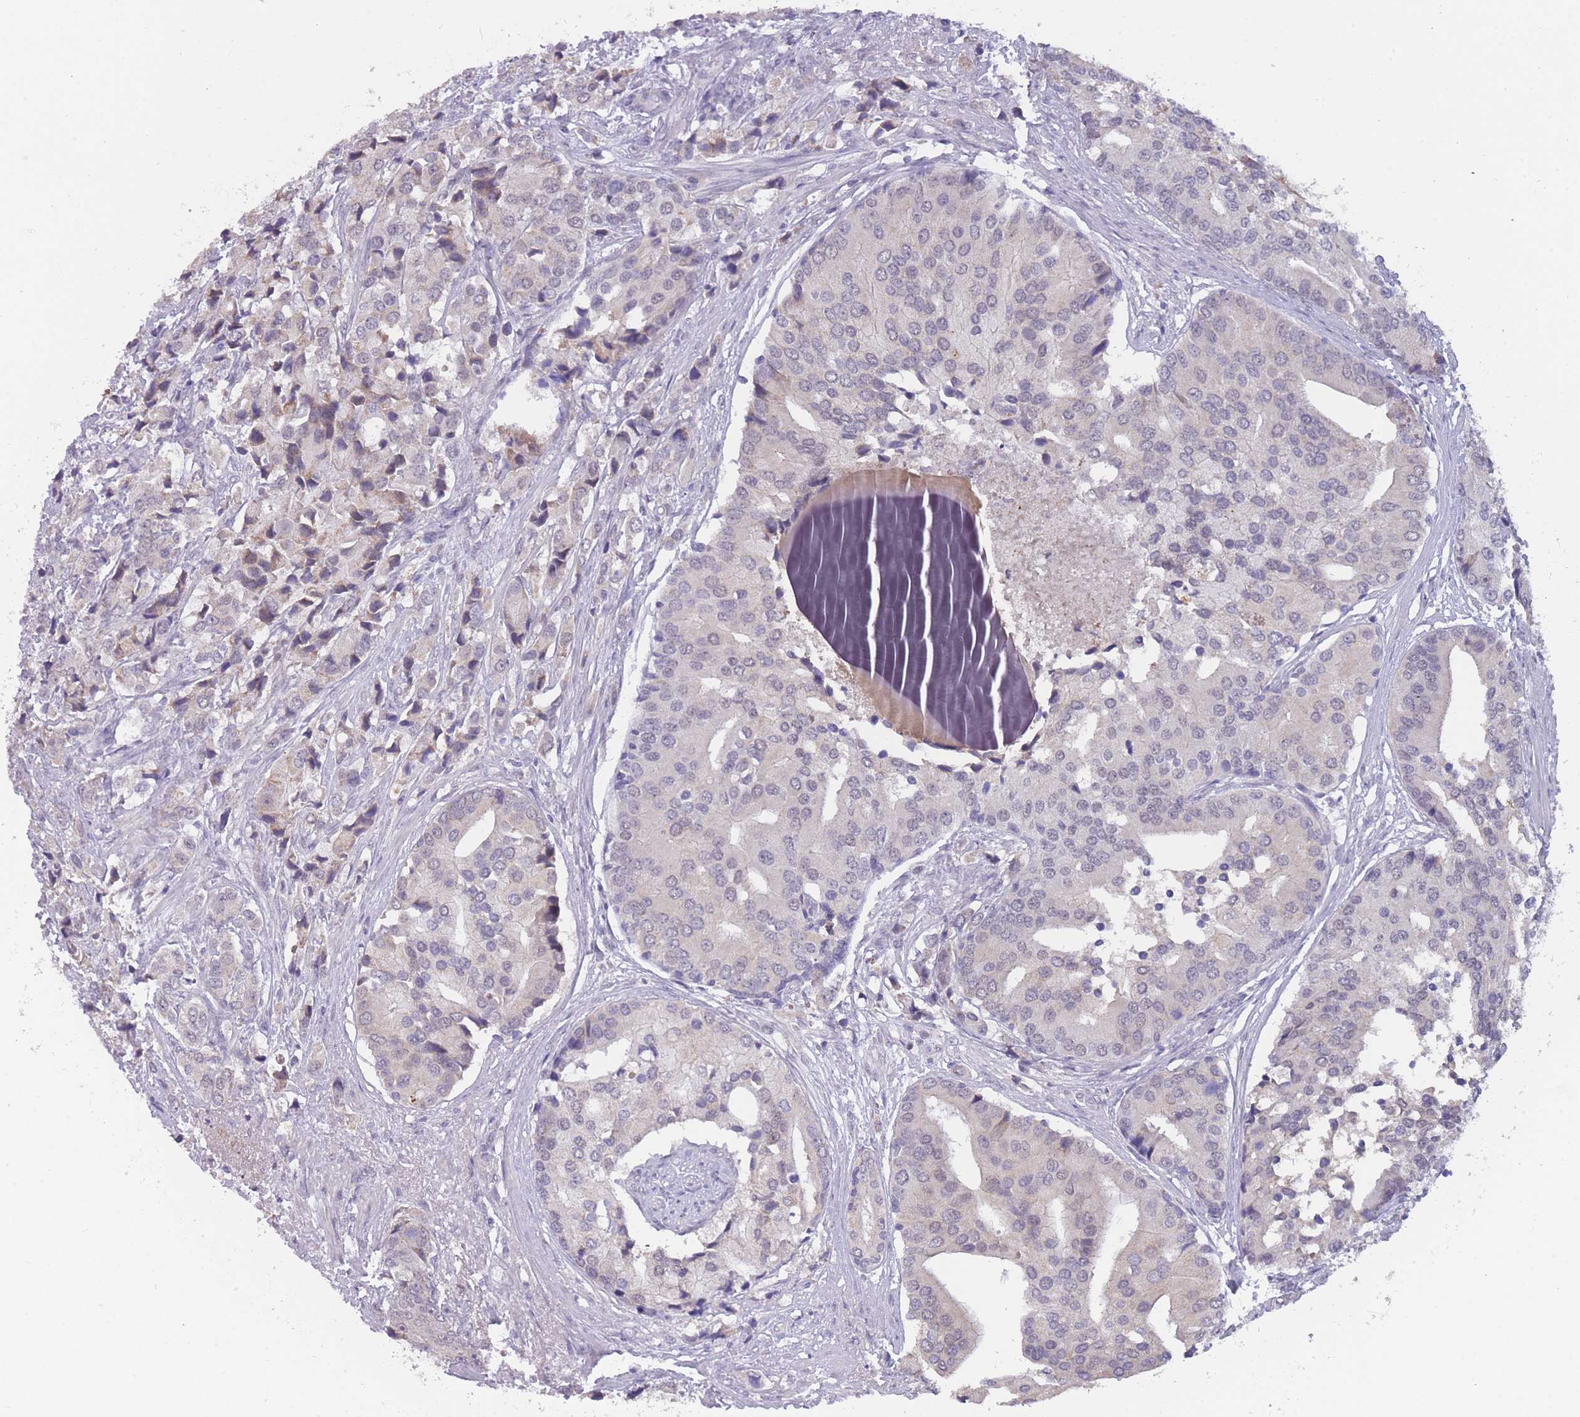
{"staining": {"intensity": "negative", "quantity": "none", "location": "none"}, "tissue": "prostate cancer", "cell_type": "Tumor cells", "image_type": "cancer", "snomed": [{"axis": "morphology", "description": "Adenocarcinoma, High grade"}, {"axis": "topography", "description": "Prostate"}], "caption": "A high-resolution image shows immunohistochemistry staining of prostate high-grade adenocarcinoma, which displays no significant expression in tumor cells. (DAB immunohistochemistry visualized using brightfield microscopy, high magnification).", "gene": "GOLGA6L25", "patient": {"sex": "male", "age": 62}}